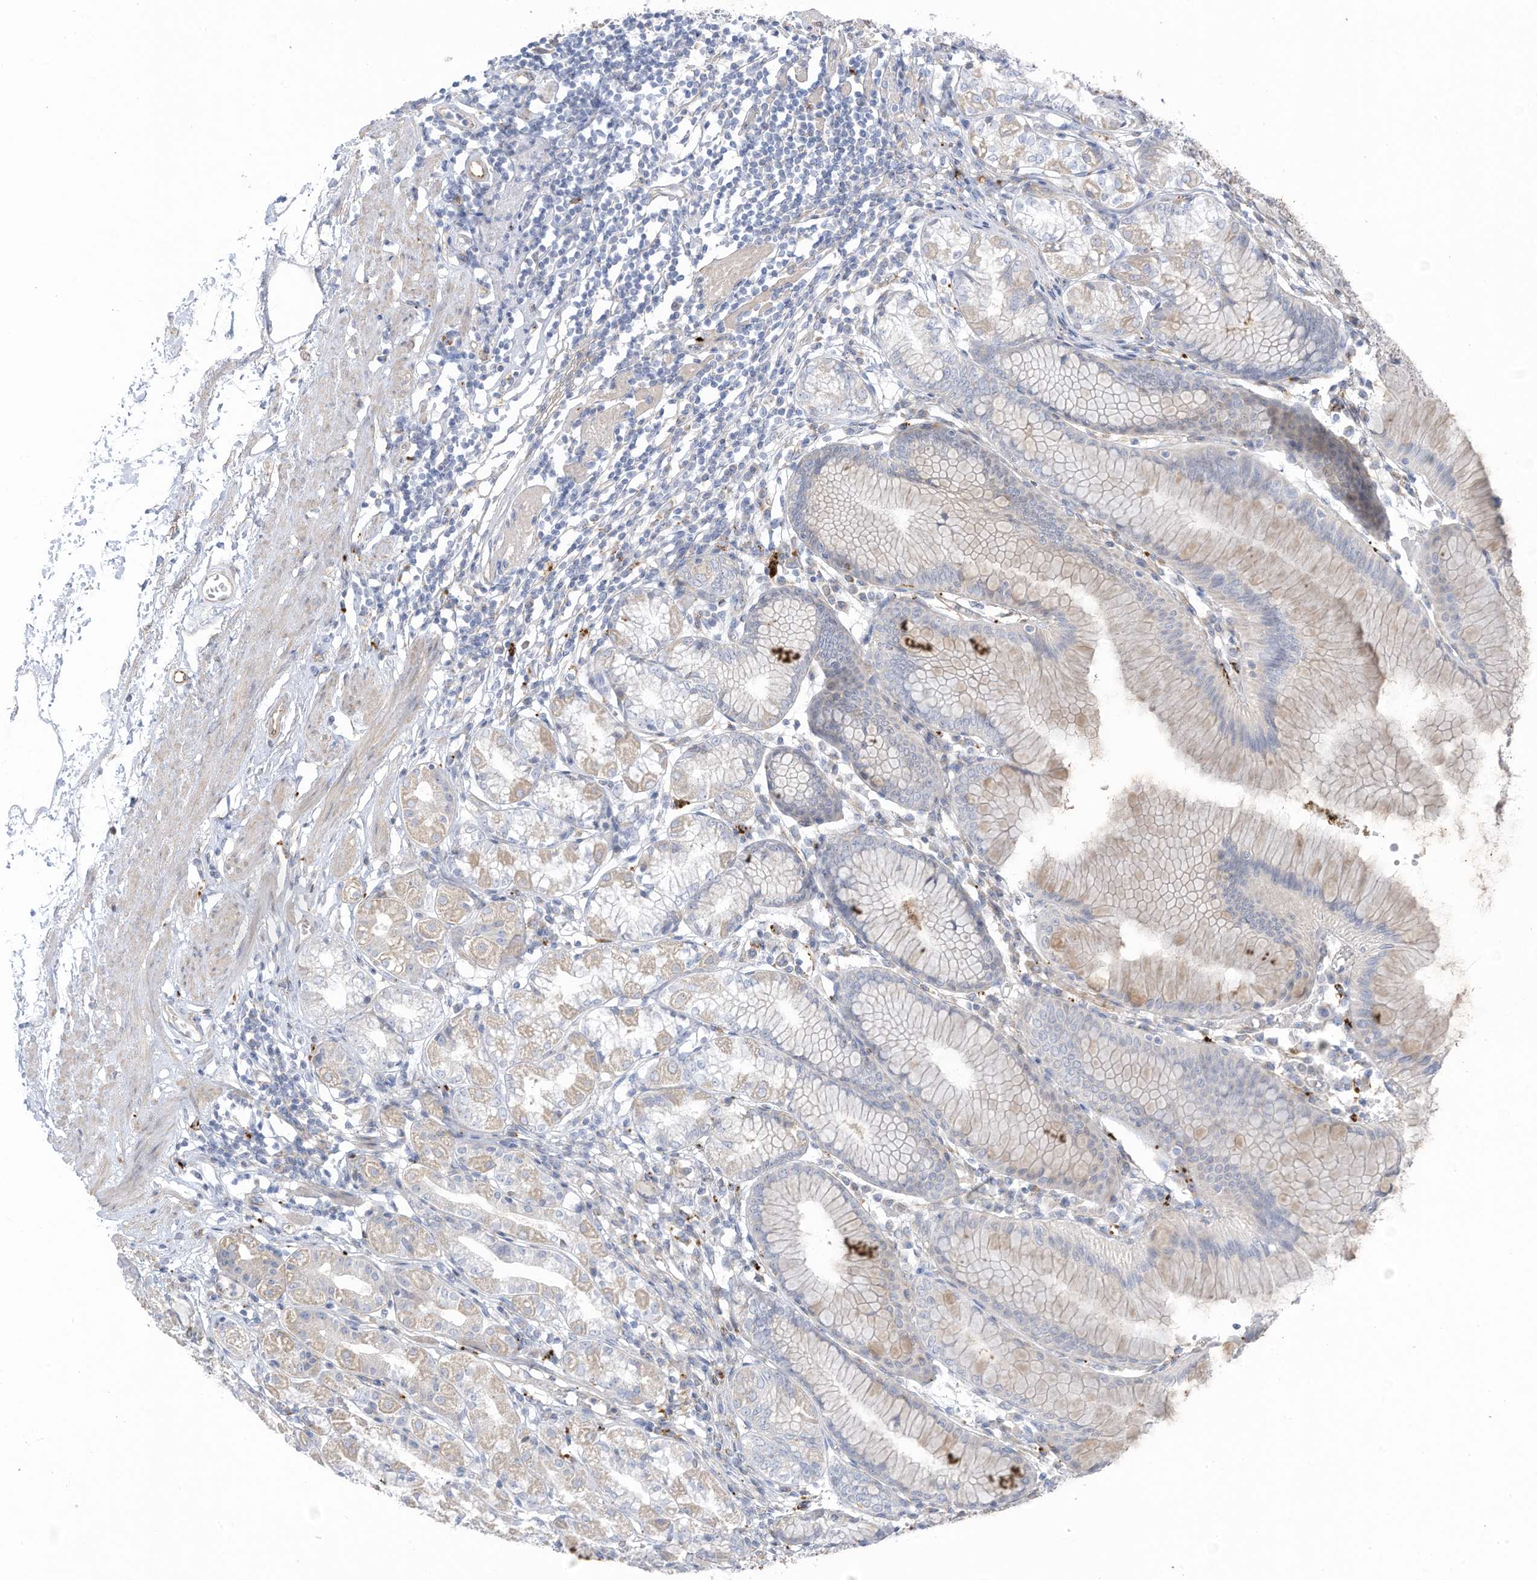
{"staining": {"intensity": "weak", "quantity": "25%-75%", "location": "cytoplasmic/membranous"}, "tissue": "stomach", "cell_type": "Glandular cells", "image_type": "normal", "snomed": [{"axis": "morphology", "description": "Normal tissue, NOS"}, {"axis": "topography", "description": "Stomach"}], "caption": "A micrograph of human stomach stained for a protein exhibits weak cytoplasmic/membranous brown staining in glandular cells. Nuclei are stained in blue.", "gene": "TAL2", "patient": {"sex": "female", "age": 57}}